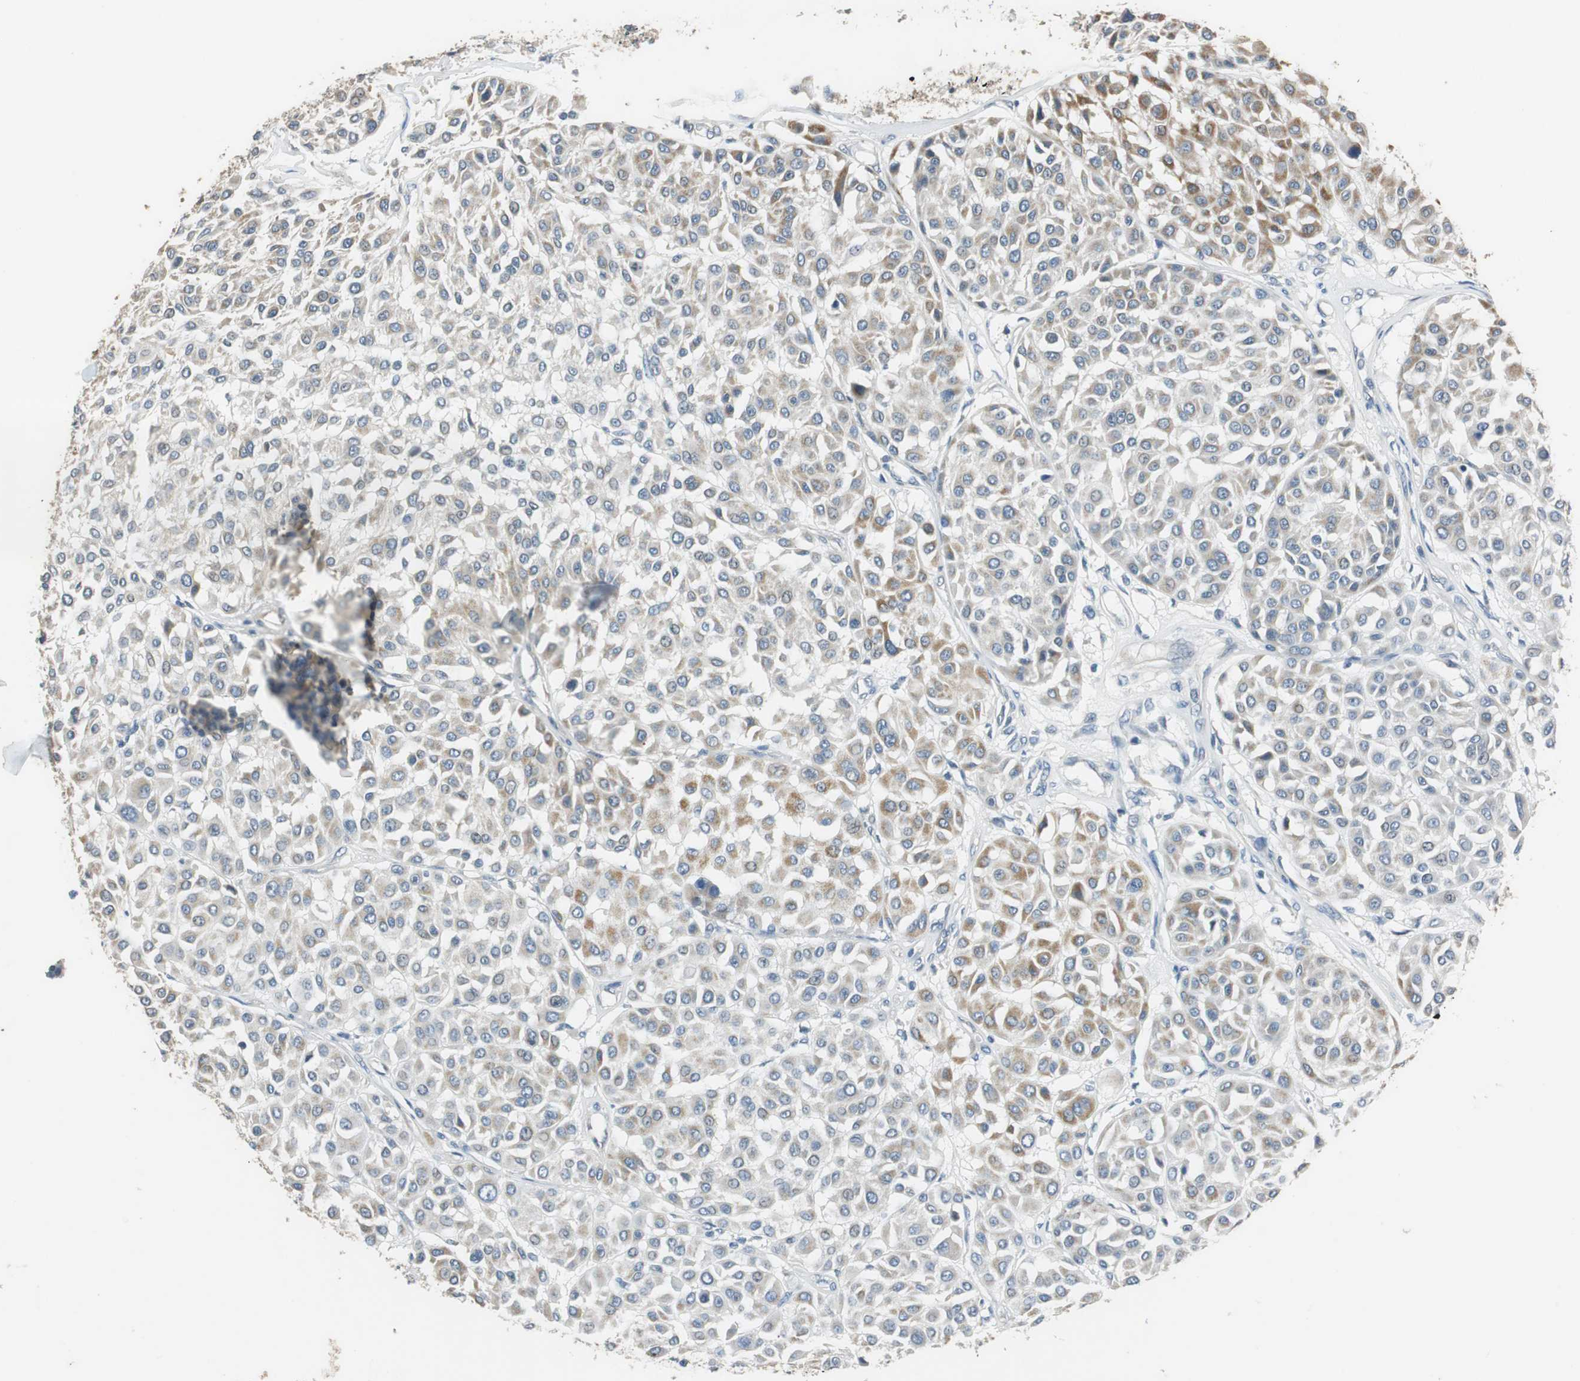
{"staining": {"intensity": "moderate", "quantity": "25%-75%", "location": "cytoplasmic/membranous"}, "tissue": "melanoma", "cell_type": "Tumor cells", "image_type": "cancer", "snomed": [{"axis": "morphology", "description": "Malignant melanoma, Metastatic site"}, {"axis": "topography", "description": "Soft tissue"}], "caption": "Human melanoma stained with a brown dye displays moderate cytoplasmic/membranous positive staining in about 25%-75% of tumor cells.", "gene": "ALDH4A1", "patient": {"sex": "male", "age": 41}}